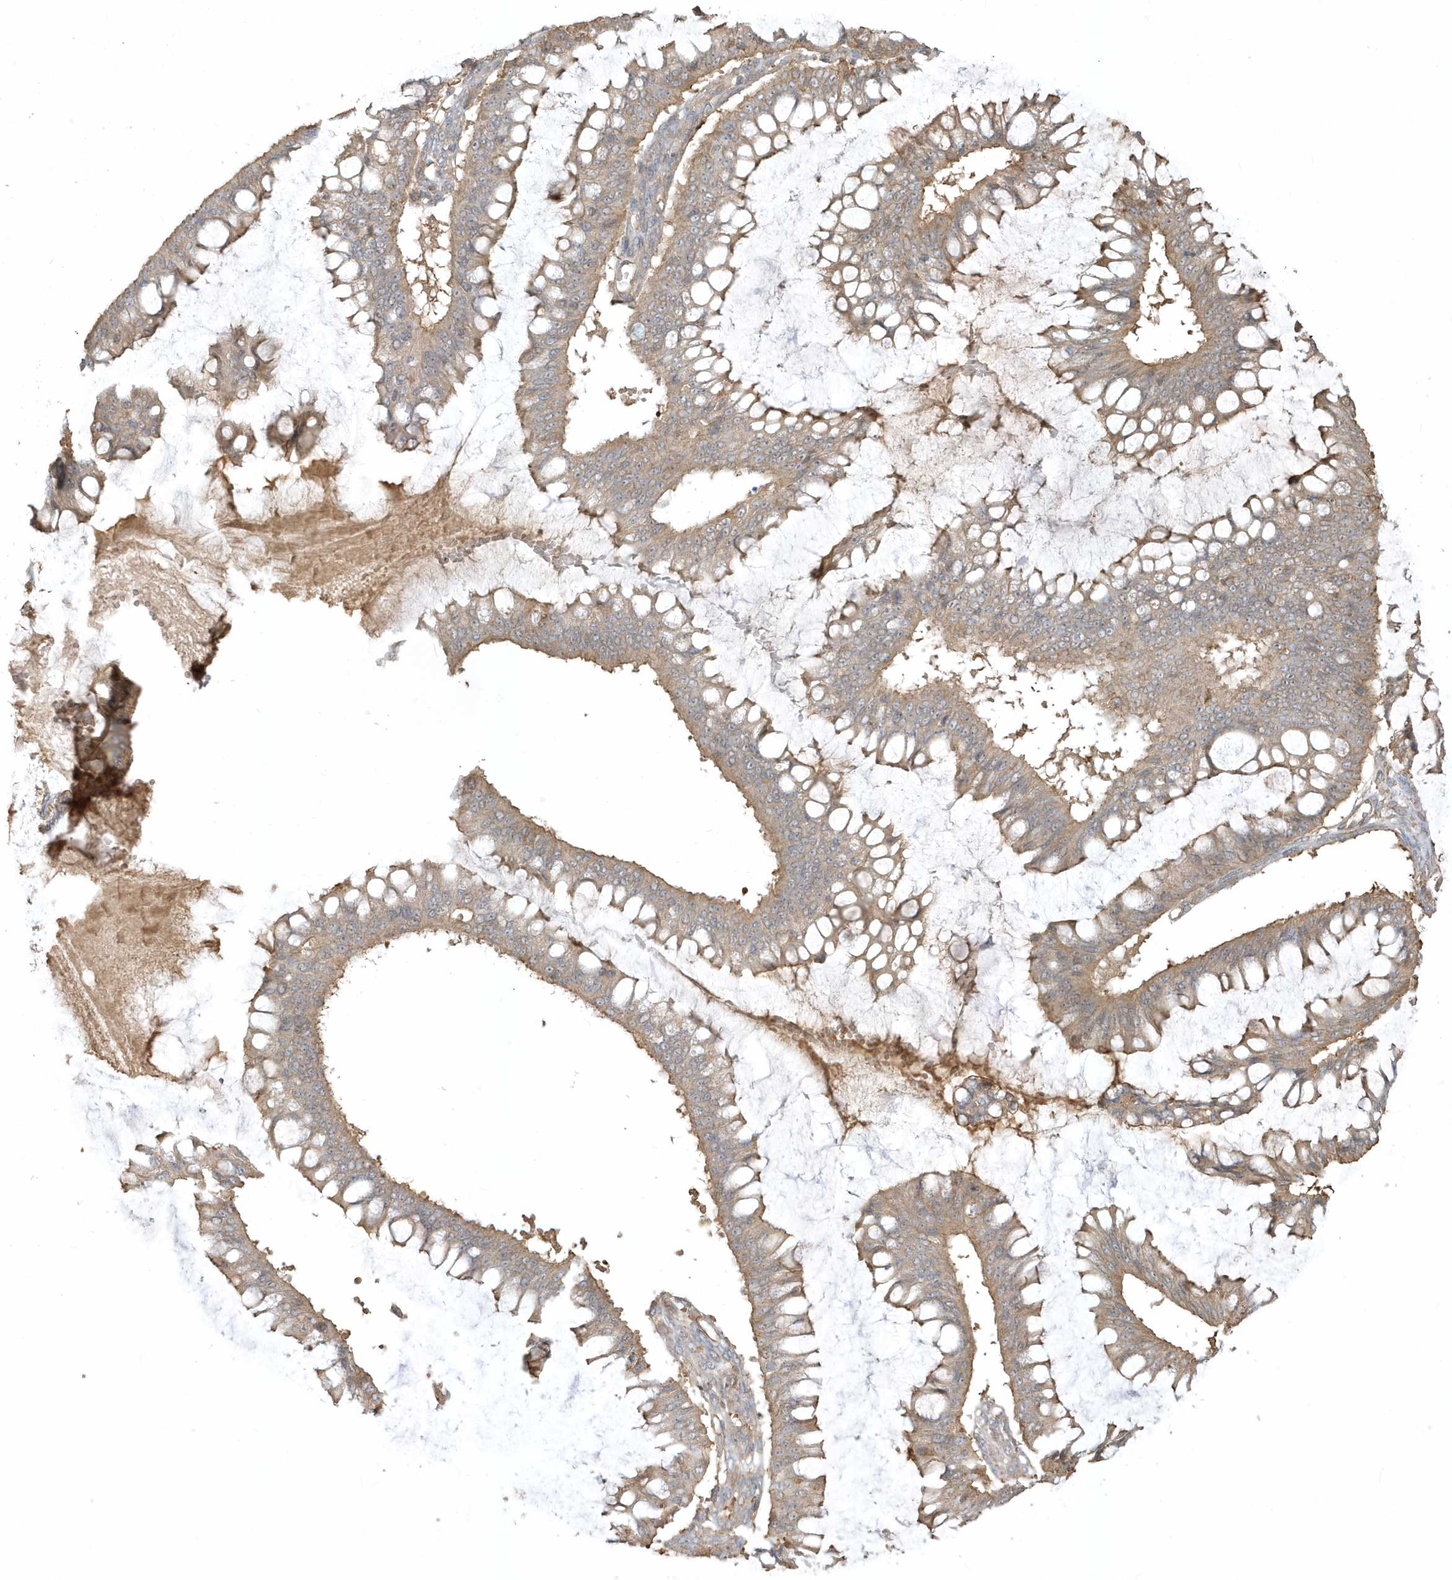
{"staining": {"intensity": "weak", "quantity": ">75%", "location": "cytoplasmic/membranous"}, "tissue": "ovarian cancer", "cell_type": "Tumor cells", "image_type": "cancer", "snomed": [{"axis": "morphology", "description": "Cystadenocarcinoma, mucinous, NOS"}, {"axis": "topography", "description": "Ovary"}], "caption": "About >75% of tumor cells in human ovarian mucinous cystadenocarcinoma exhibit weak cytoplasmic/membranous protein expression as visualized by brown immunohistochemical staining.", "gene": "ZBTB8A", "patient": {"sex": "female", "age": 73}}